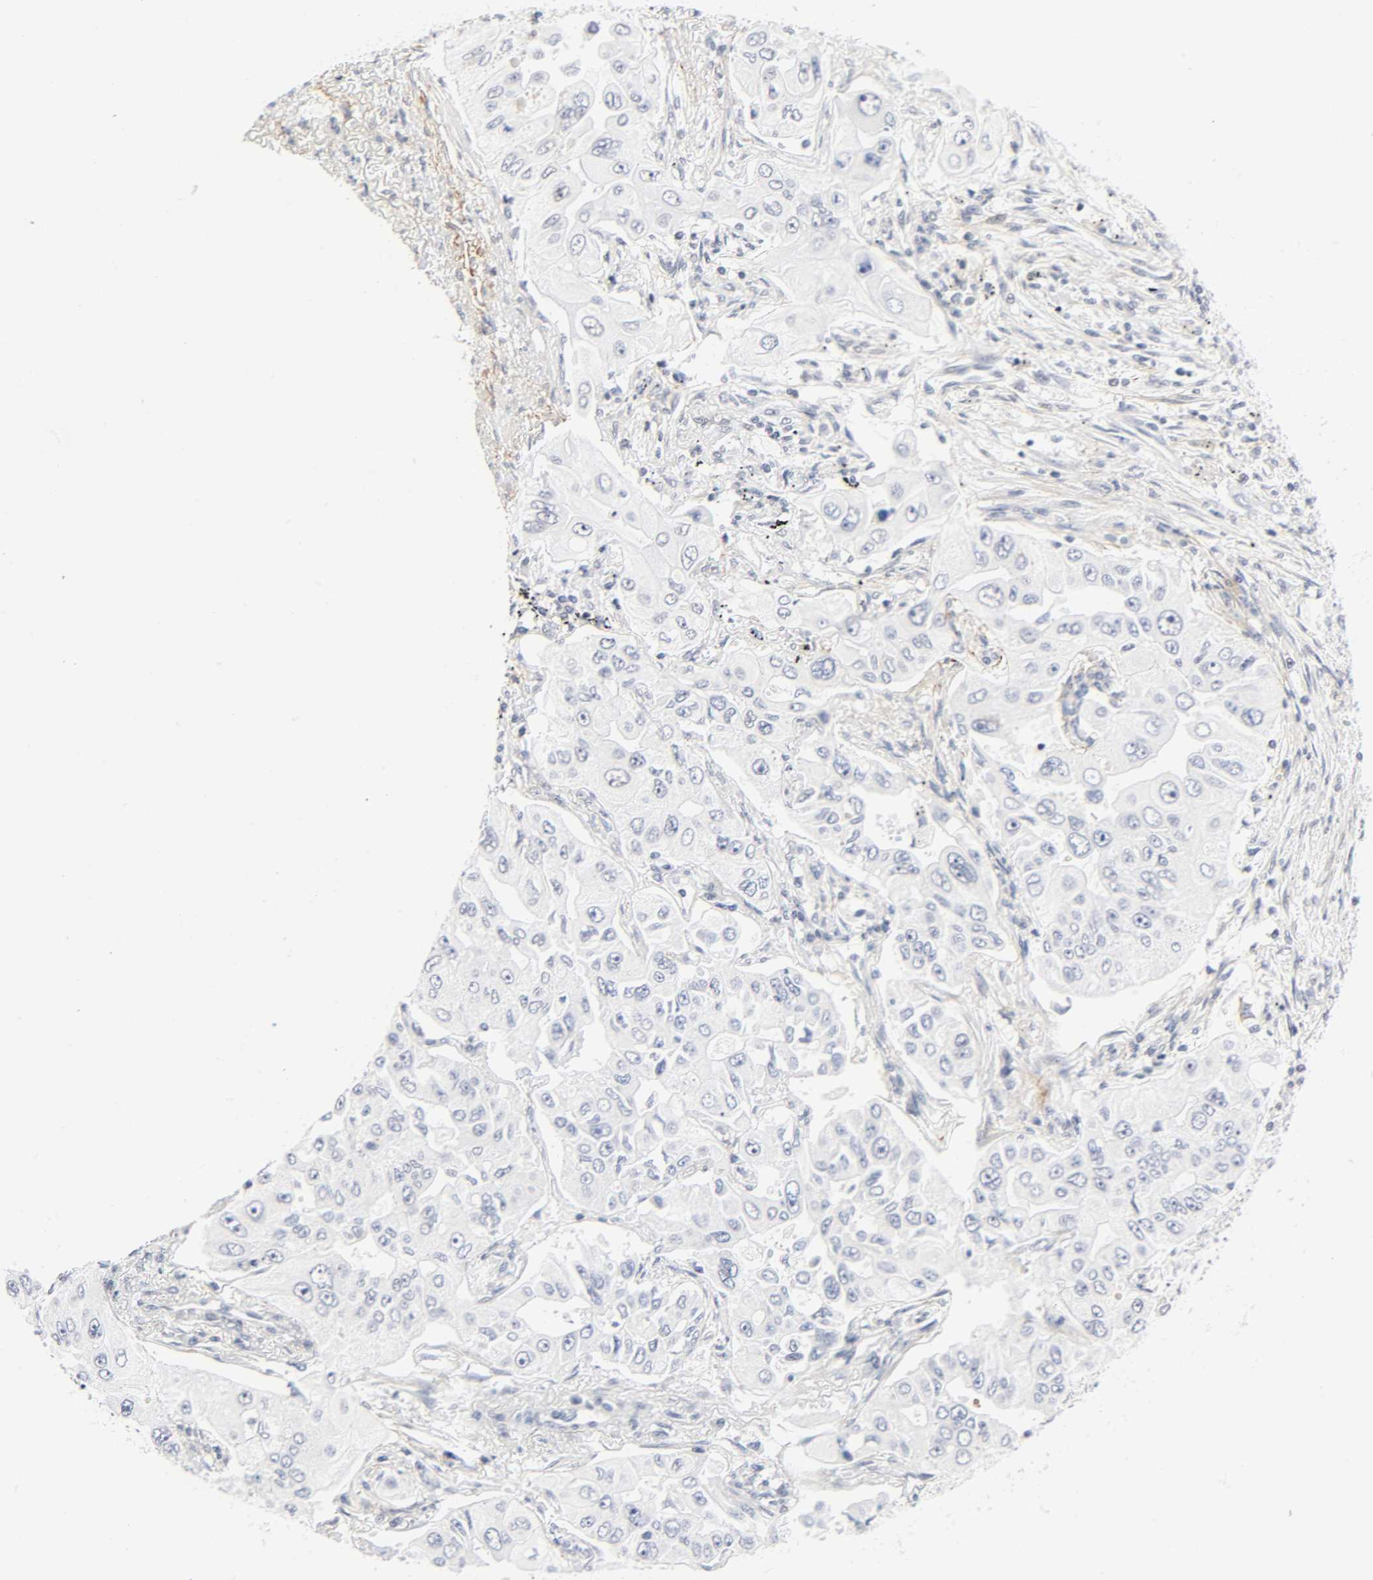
{"staining": {"intensity": "negative", "quantity": "none", "location": "none"}, "tissue": "lung cancer", "cell_type": "Tumor cells", "image_type": "cancer", "snomed": [{"axis": "morphology", "description": "Adenocarcinoma, NOS"}, {"axis": "topography", "description": "Lung"}], "caption": "A micrograph of human lung adenocarcinoma is negative for staining in tumor cells.", "gene": "DIDO1", "patient": {"sex": "male", "age": 84}}